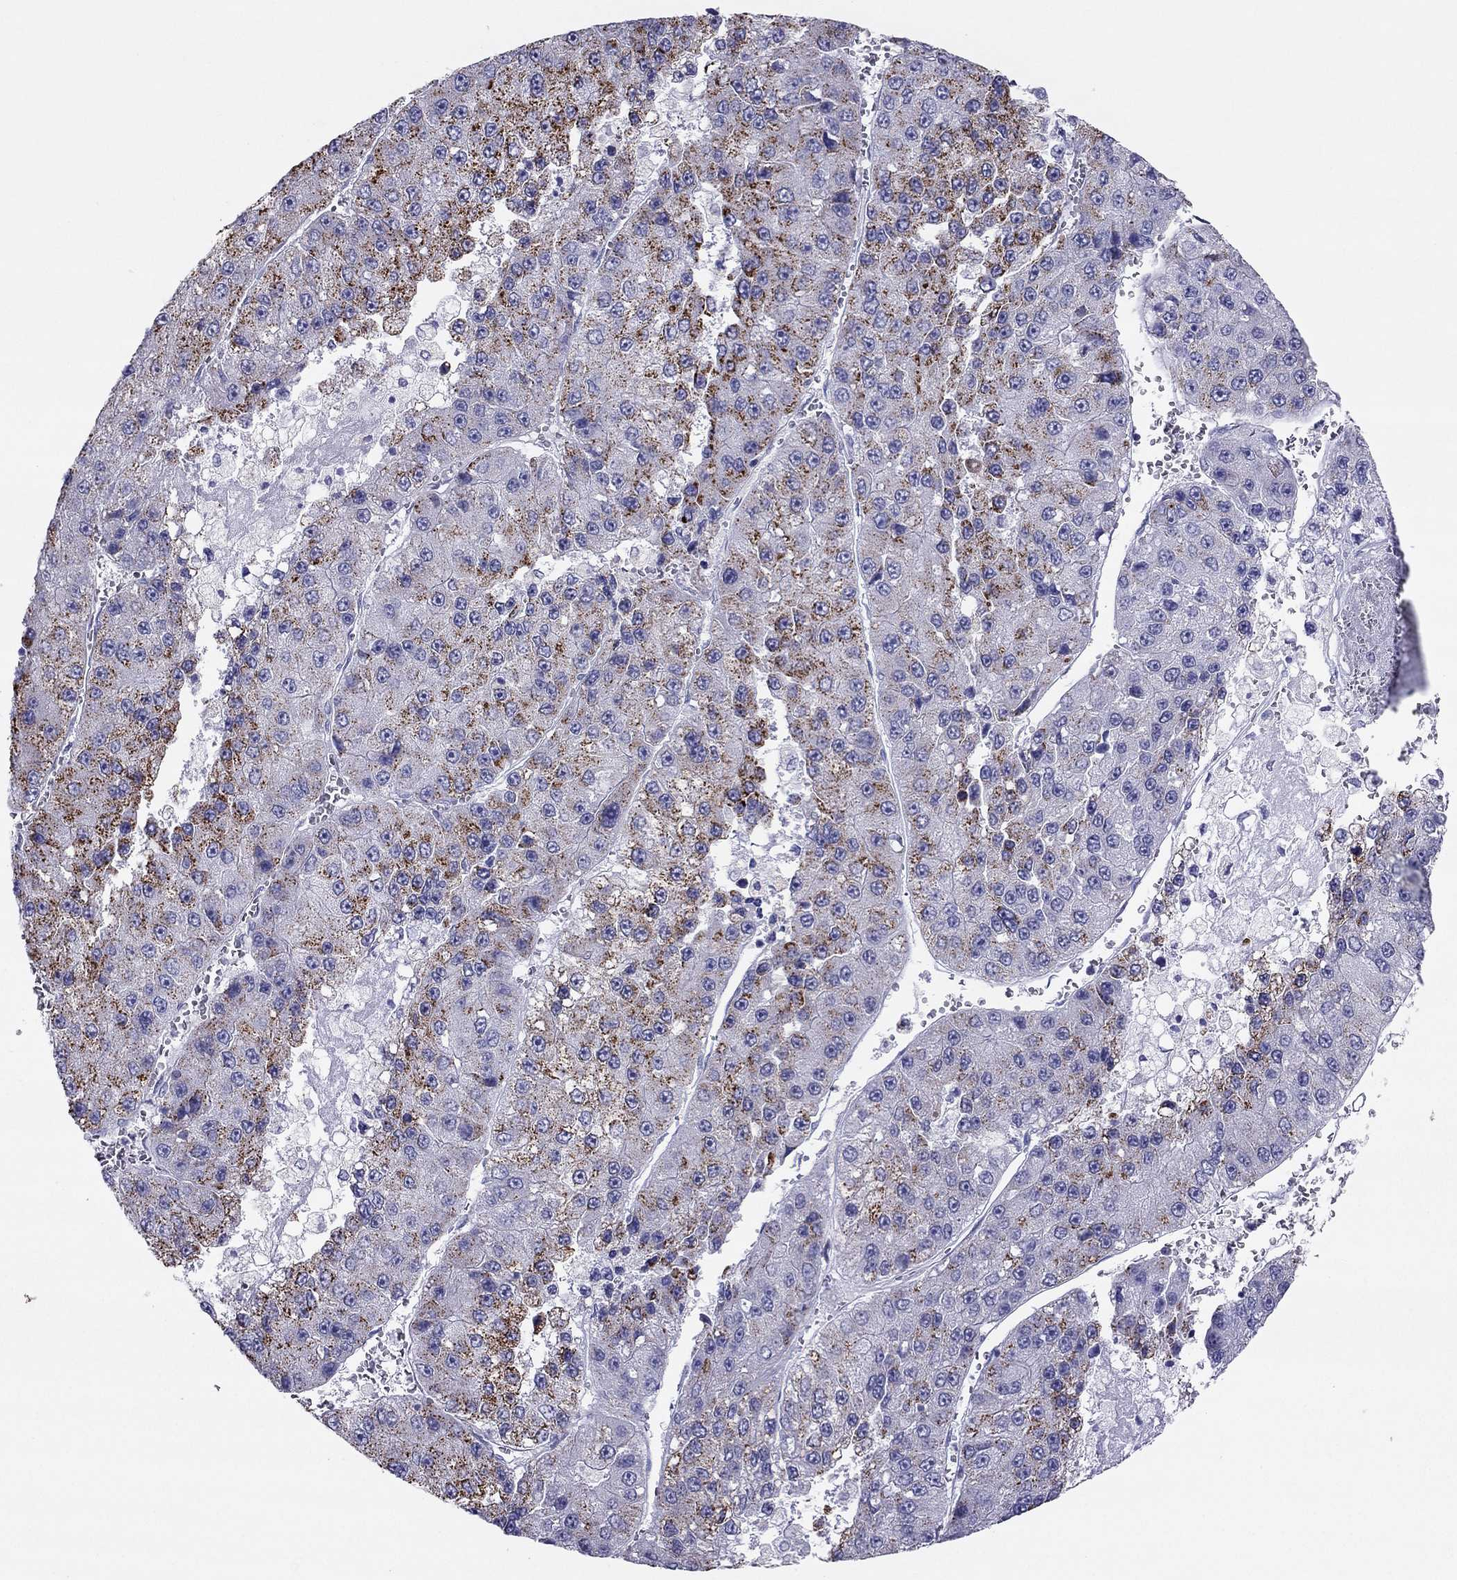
{"staining": {"intensity": "moderate", "quantity": "25%-75%", "location": "cytoplasmic/membranous"}, "tissue": "liver cancer", "cell_type": "Tumor cells", "image_type": "cancer", "snomed": [{"axis": "morphology", "description": "Carcinoma, Hepatocellular, NOS"}, {"axis": "topography", "description": "Liver"}], "caption": "This histopathology image reveals immunohistochemistry (IHC) staining of human liver hepatocellular carcinoma, with medium moderate cytoplasmic/membranous positivity in about 25%-75% of tumor cells.", "gene": "MAEL", "patient": {"sex": "female", "age": 73}}